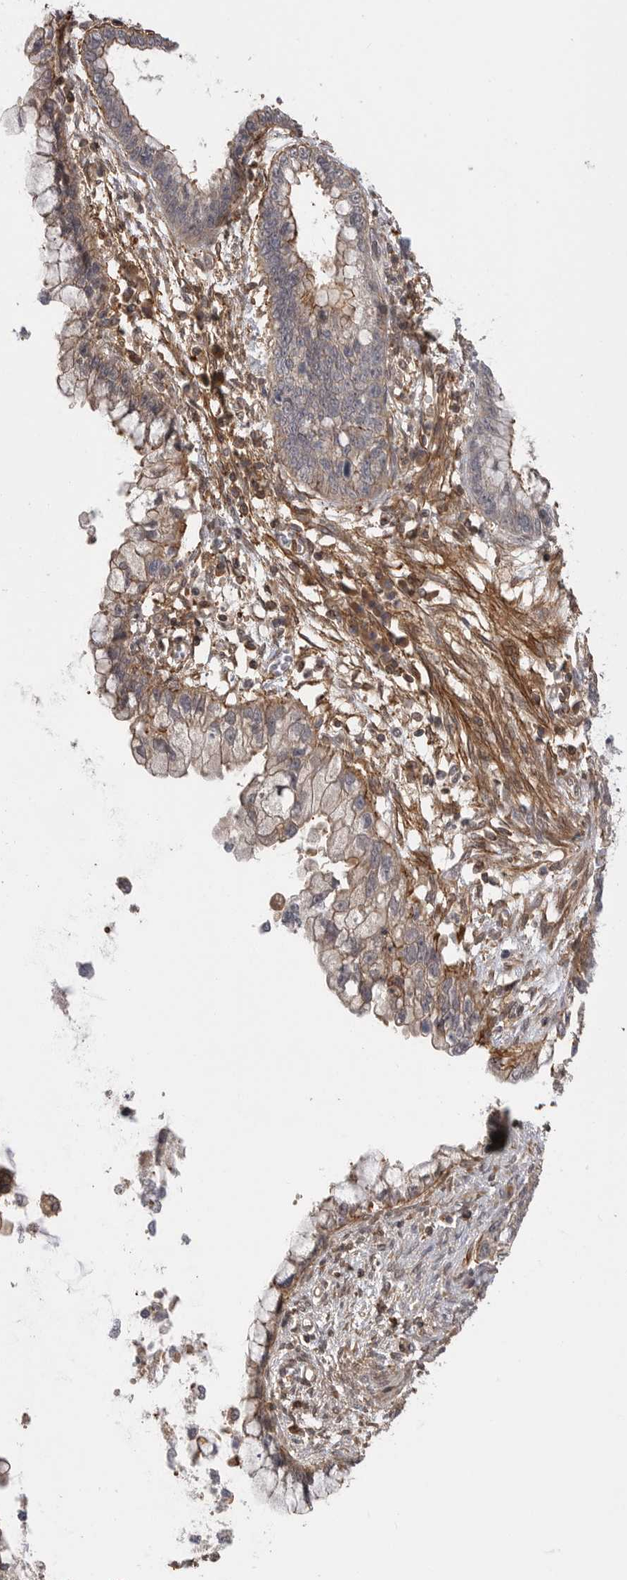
{"staining": {"intensity": "weak", "quantity": "25%-75%", "location": "cytoplasmic/membranous"}, "tissue": "cervical cancer", "cell_type": "Tumor cells", "image_type": "cancer", "snomed": [{"axis": "morphology", "description": "Adenocarcinoma, NOS"}, {"axis": "topography", "description": "Cervix"}], "caption": "A micrograph of cervical cancer stained for a protein shows weak cytoplasmic/membranous brown staining in tumor cells.", "gene": "TRIM56", "patient": {"sex": "female", "age": 44}}